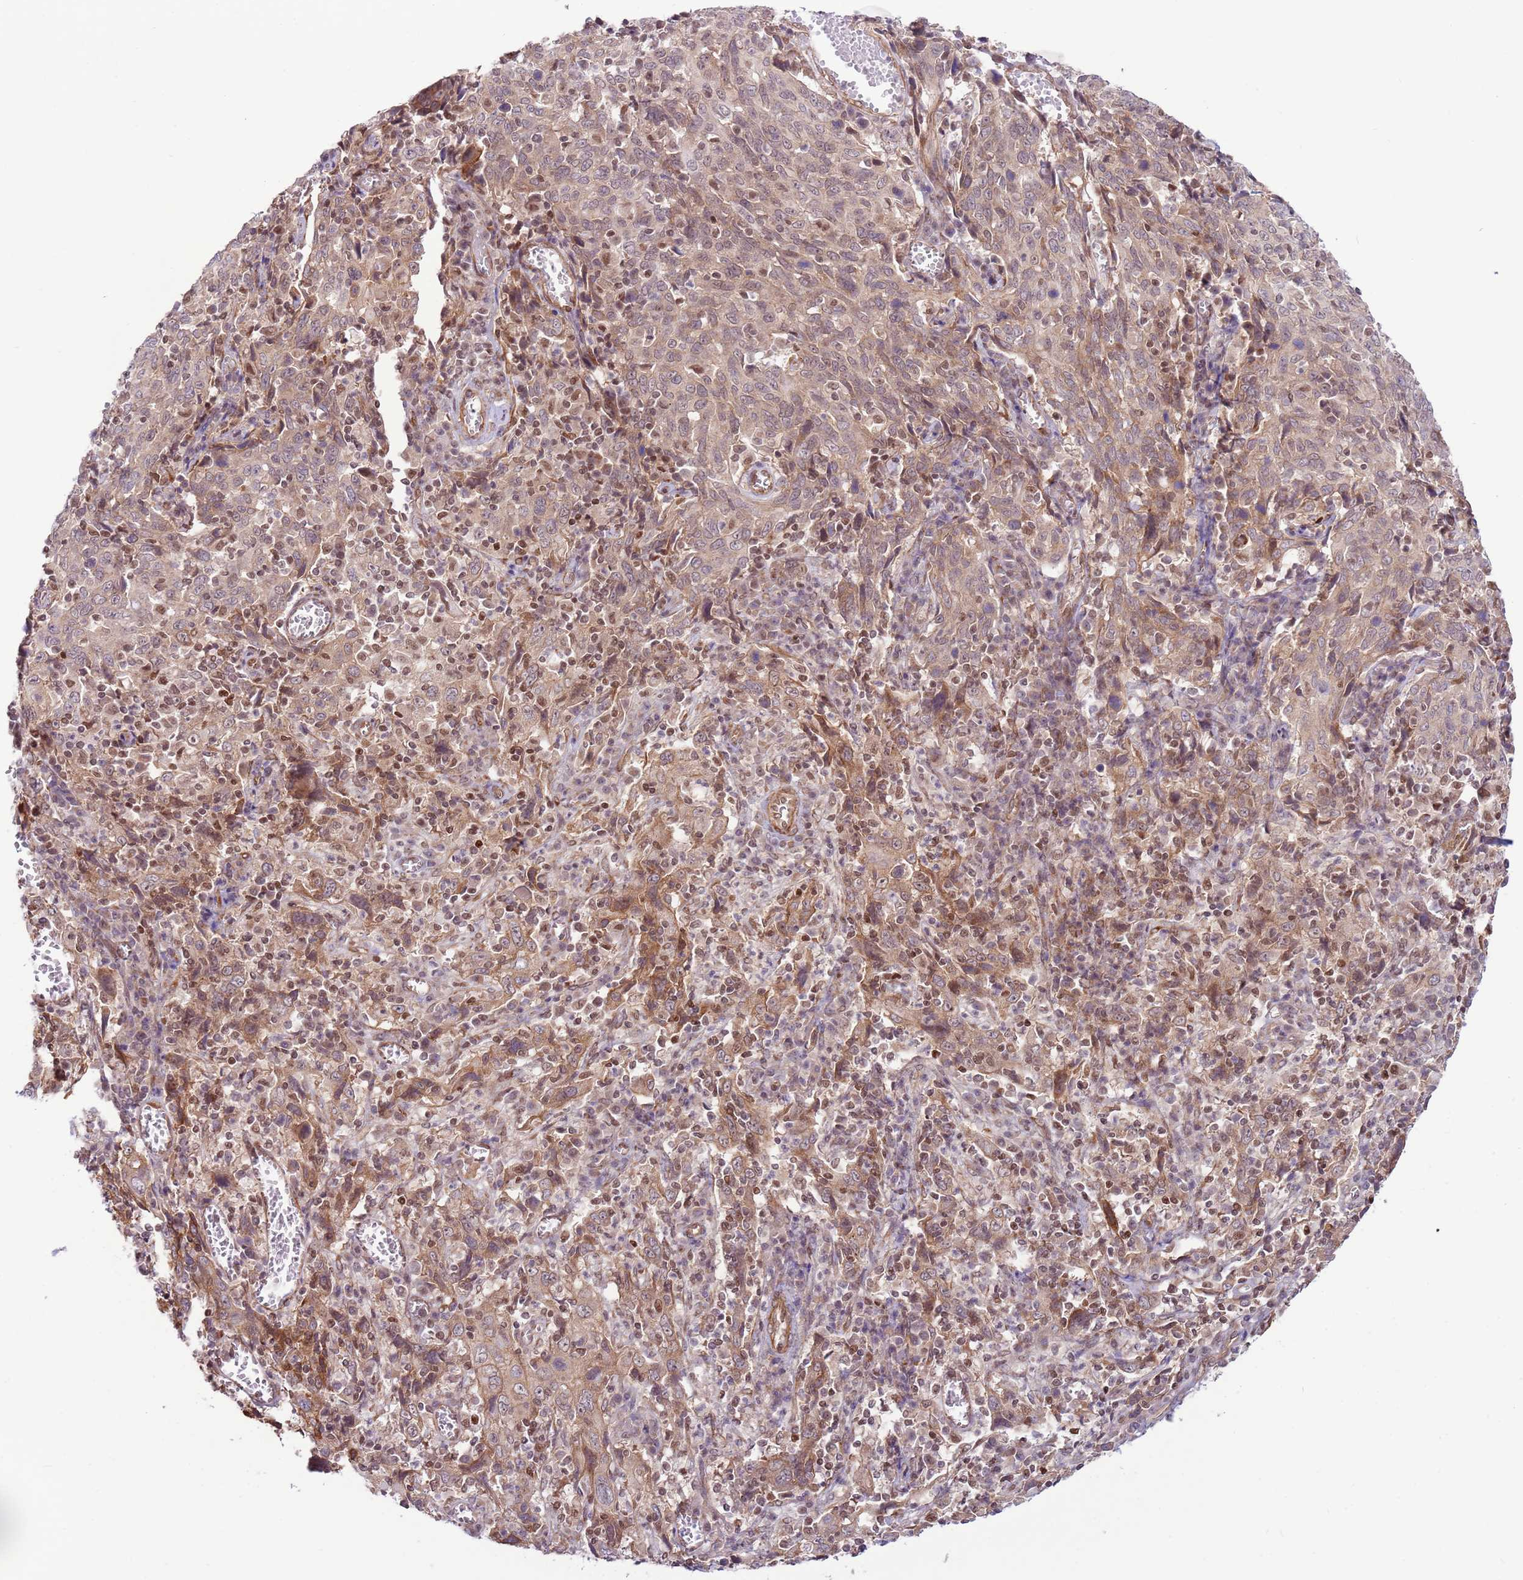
{"staining": {"intensity": "weak", "quantity": ">75%", "location": "cytoplasmic/membranous"}, "tissue": "cervical cancer", "cell_type": "Tumor cells", "image_type": "cancer", "snomed": [{"axis": "morphology", "description": "Squamous cell carcinoma, NOS"}, {"axis": "topography", "description": "Cervix"}], "caption": "Cervical cancer tissue exhibits weak cytoplasmic/membranous positivity in about >75% of tumor cells", "gene": "DCAF4", "patient": {"sex": "female", "age": 46}}